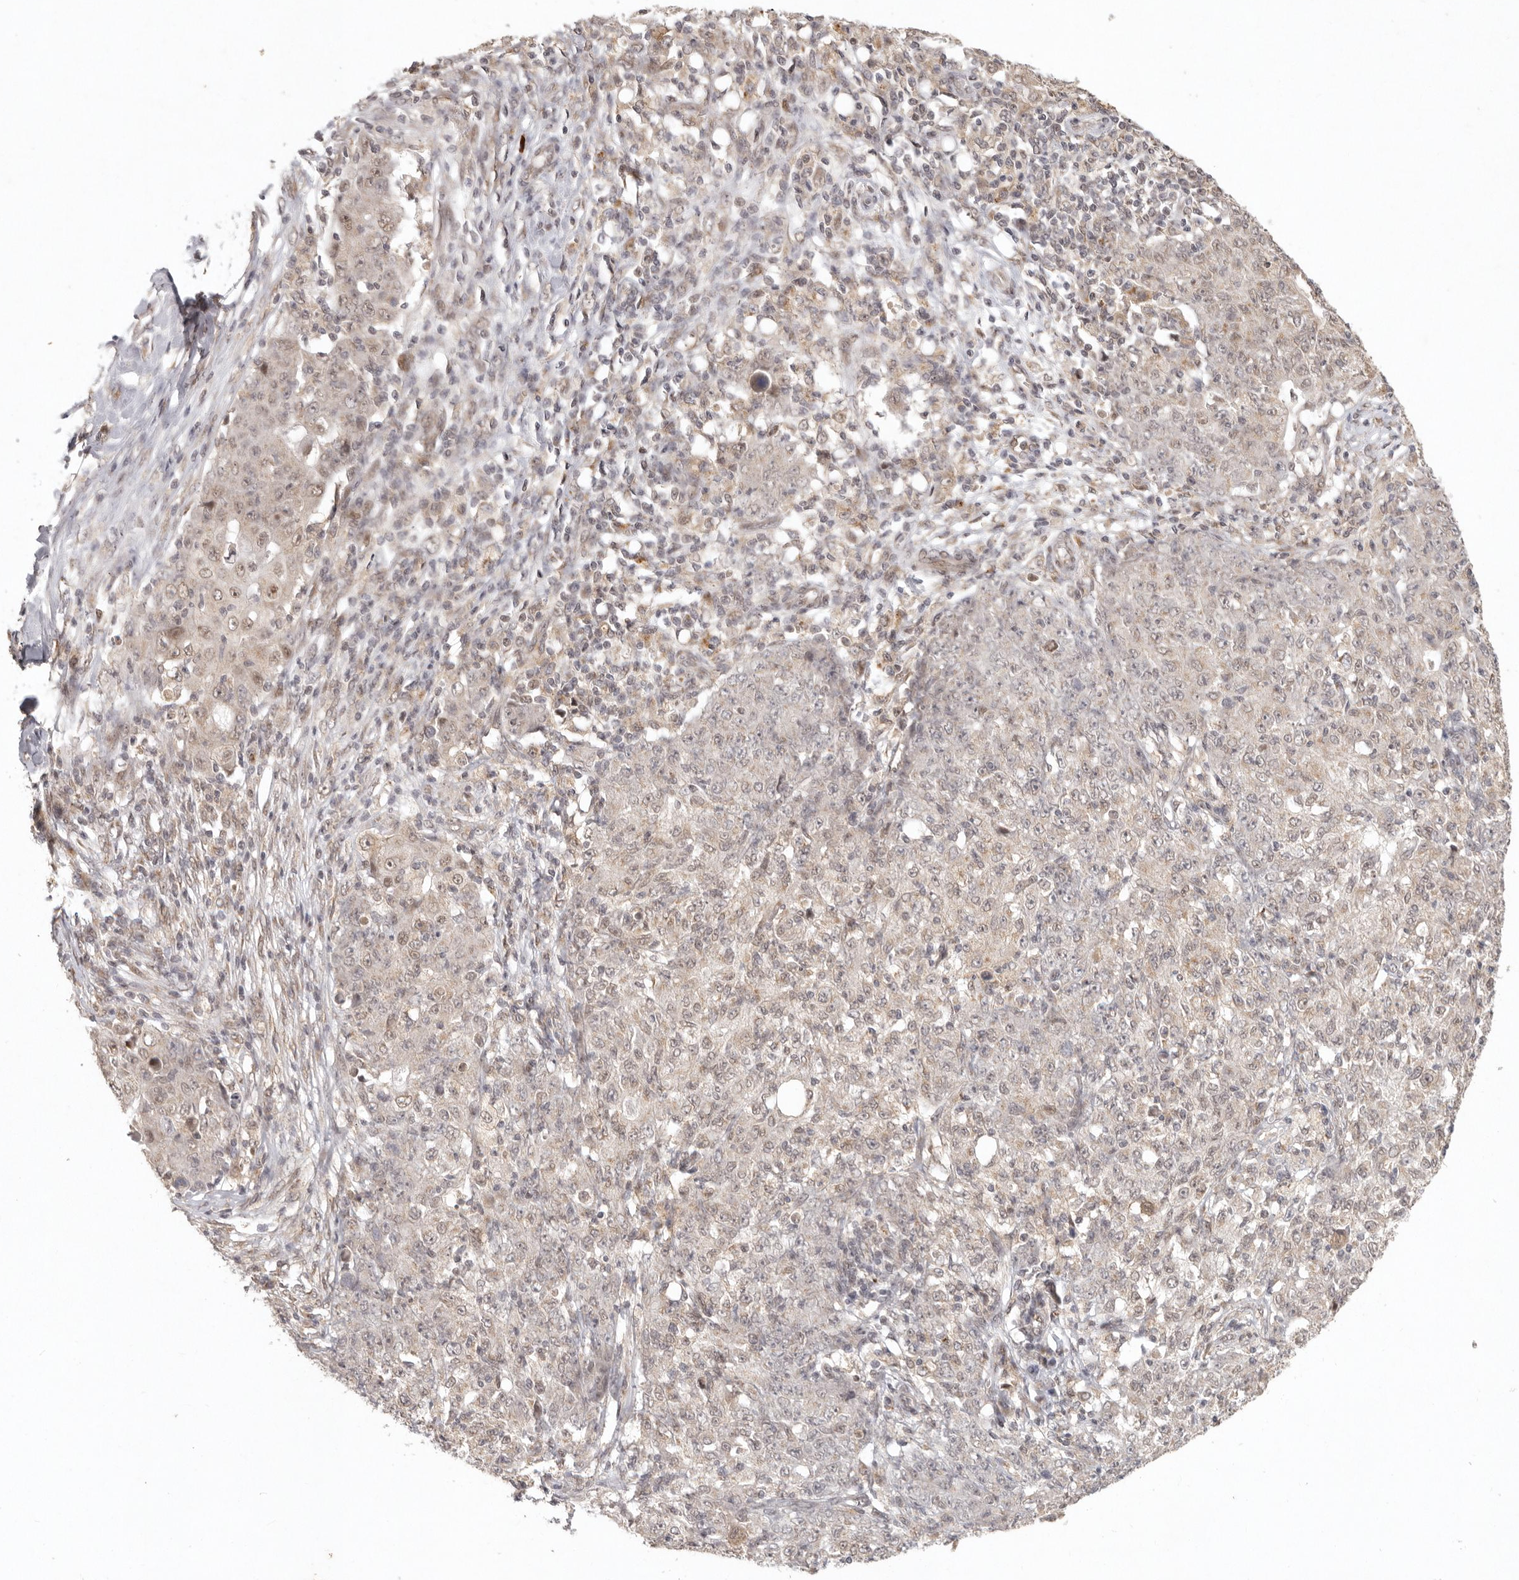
{"staining": {"intensity": "weak", "quantity": ">75%", "location": "cytoplasmic/membranous,nuclear"}, "tissue": "ovarian cancer", "cell_type": "Tumor cells", "image_type": "cancer", "snomed": [{"axis": "morphology", "description": "Carcinoma, endometroid"}, {"axis": "topography", "description": "Ovary"}], "caption": "The histopathology image demonstrates staining of ovarian cancer, revealing weak cytoplasmic/membranous and nuclear protein staining (brown color) within tumor cells. (IHC, brightfield microscopy, high magnification).", "gene": "LRRC75A", "patient": {"sex": "female", "age": 42}}